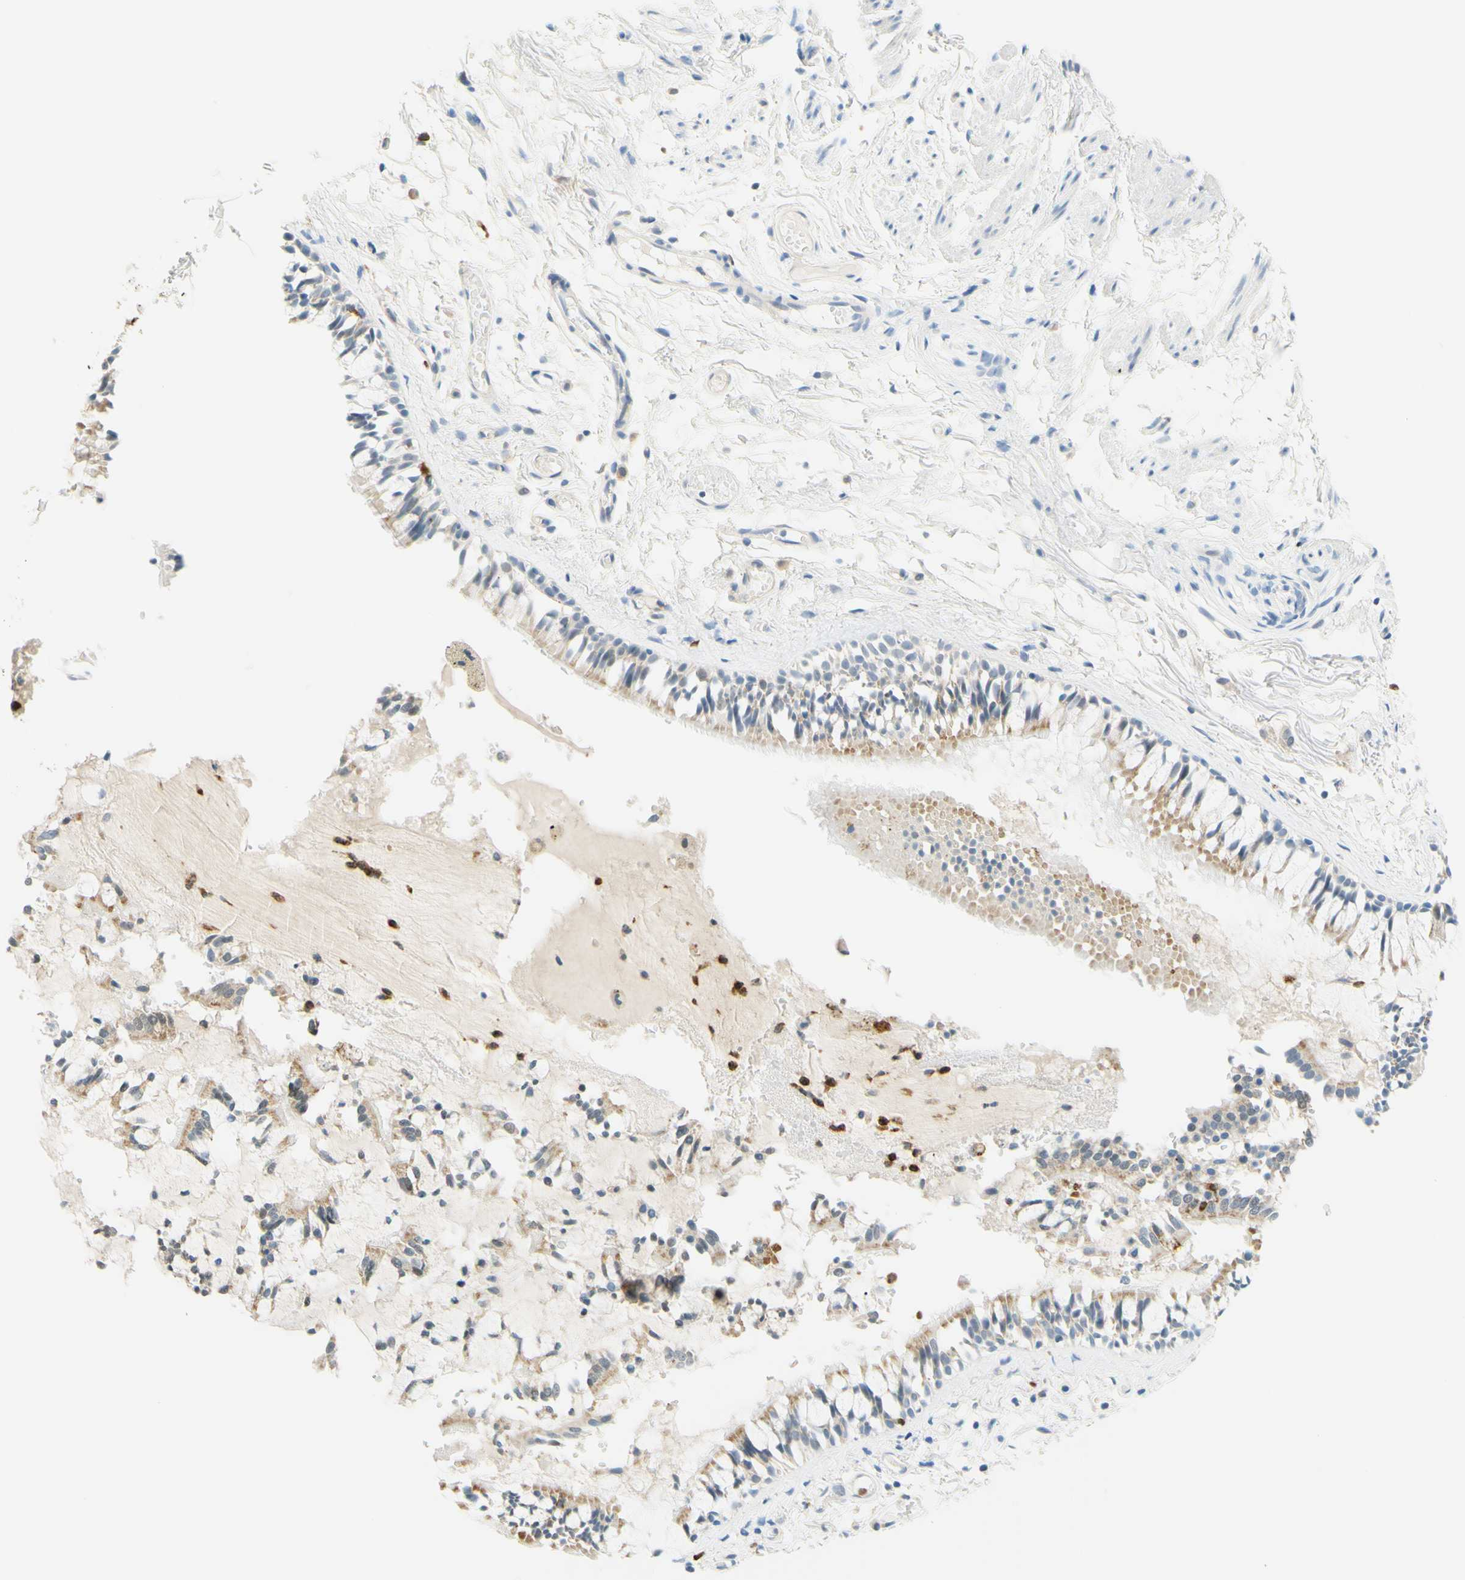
{"staining": {"intensity": "weak", "quantity": "25%-75%", "location": "cytoplasmic/membranous"}, "tissue": "bronchus", "cell_type": "Respiratory epithelial cells", "image_type": "normal", "snomed": [{"axis": "morphology", "description": "Normal tissue, NOS"}, {"axis": "morphology", "description": "Inflammation, NOS"}, {"axis": "topography", "description": "Cartilage tissue"}, {"axis": "topography", "description": "Lung"}], "caption": "Protein analysis of benign bronchus reveals weak cytoplasmic/membranous staining in approximately 25%-75% of respiratory epithelial cells. (DAB (3,3'-diaminobenzidine) IHC, brown staining for protein, blue staining for nuclei).", "gene": "TREM2", "patient": {"sex": "male", "age": 71}}